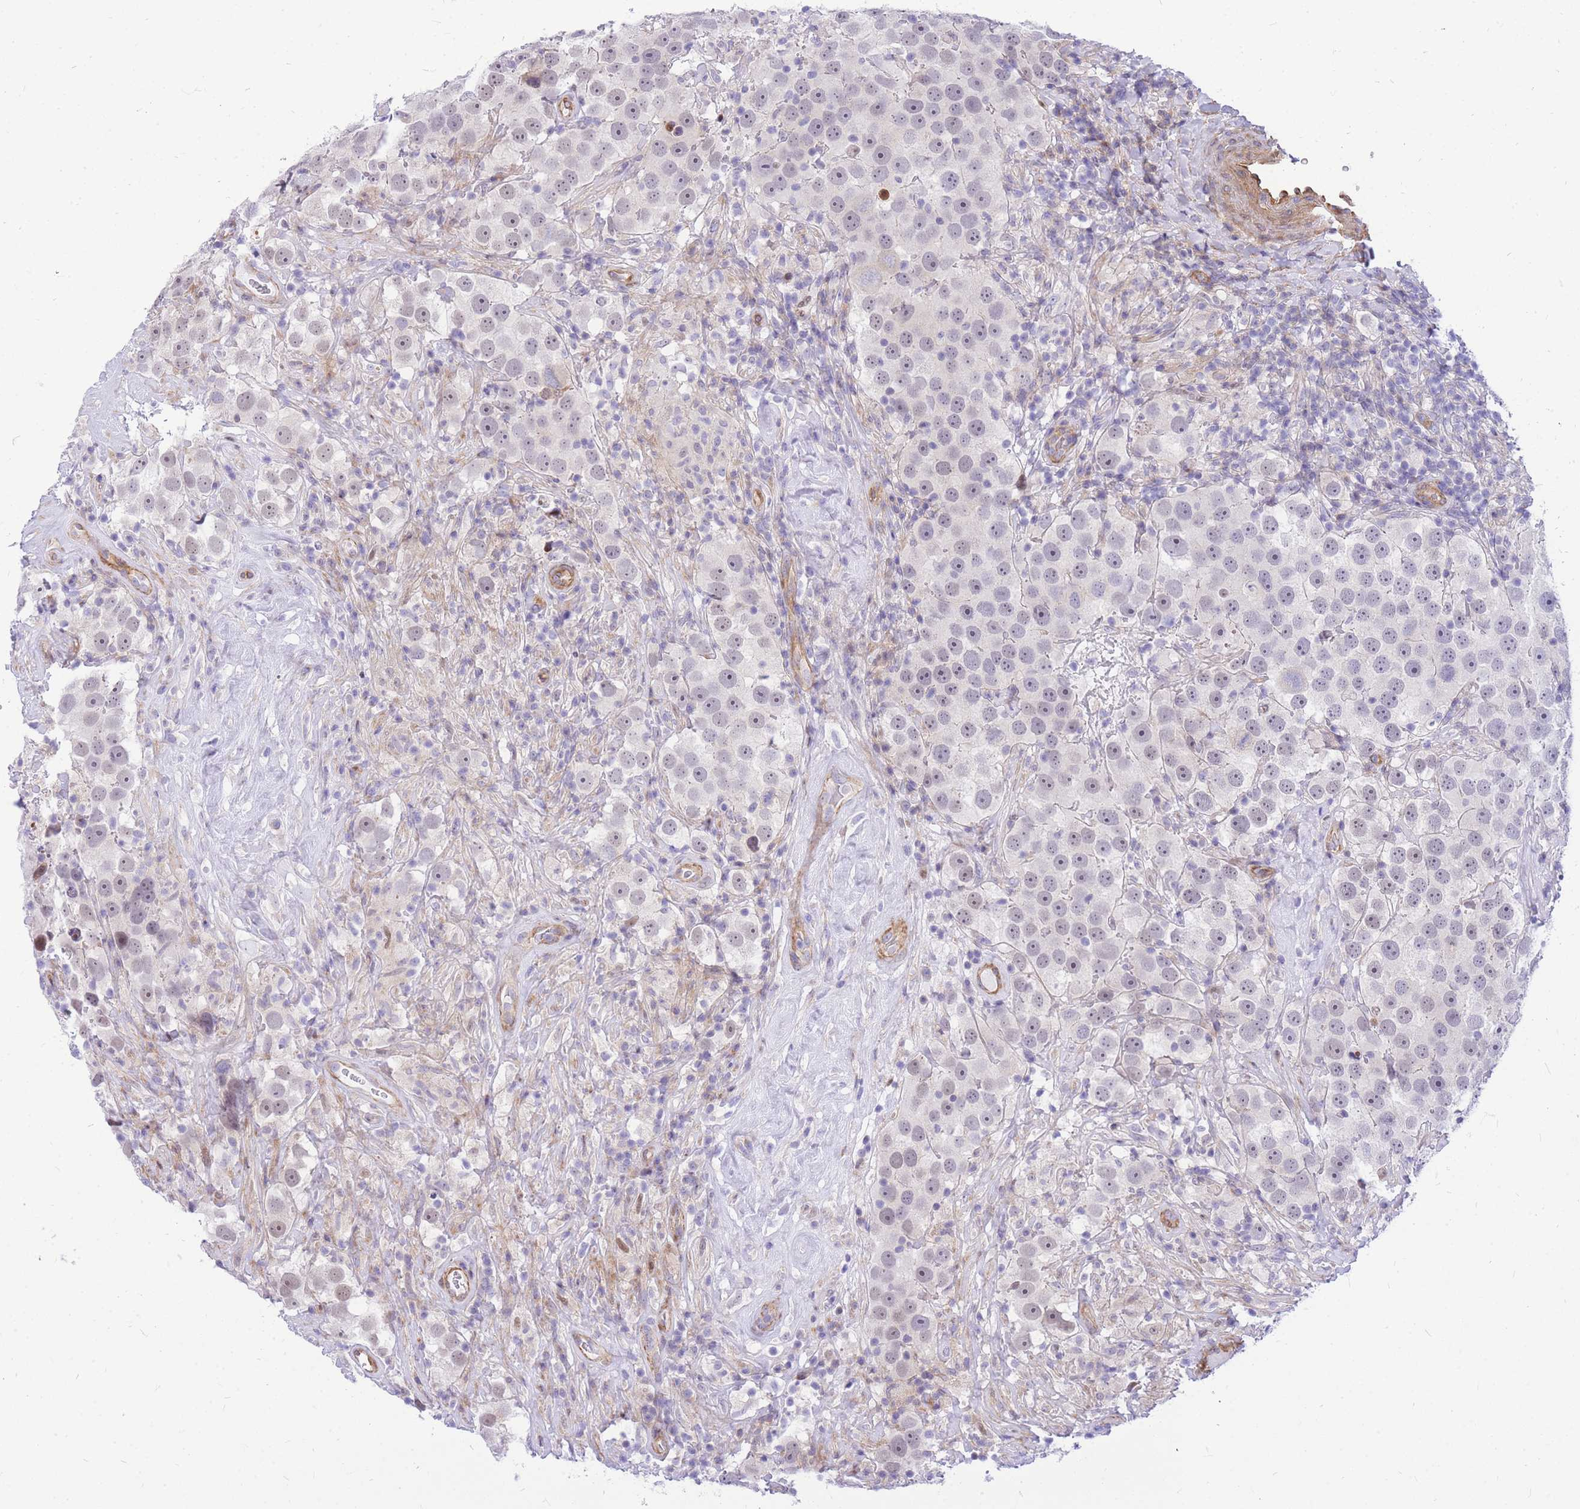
{"staining": {"intensity": "weak", "quantity": "25%-75%", "location": "nuclear"}, "tissue": "testis cancer", "cell_type": "Tumor cells", "image_type": "cancer", "snomed": [{"axis": "morphology", "description": "Seminoma, NOS"}, {"axis": "topography", "description": "Testis"}], "caption": "Immunohistochemistry photomicrograph of testis cancer (seminoma) stained for a protein (brown), which reveals low levels of weak nuclear staining in approximately 25%-75% of tumor cells.", "gene": "S100PBP", "patient": {"sex": "male", "age": 49}}